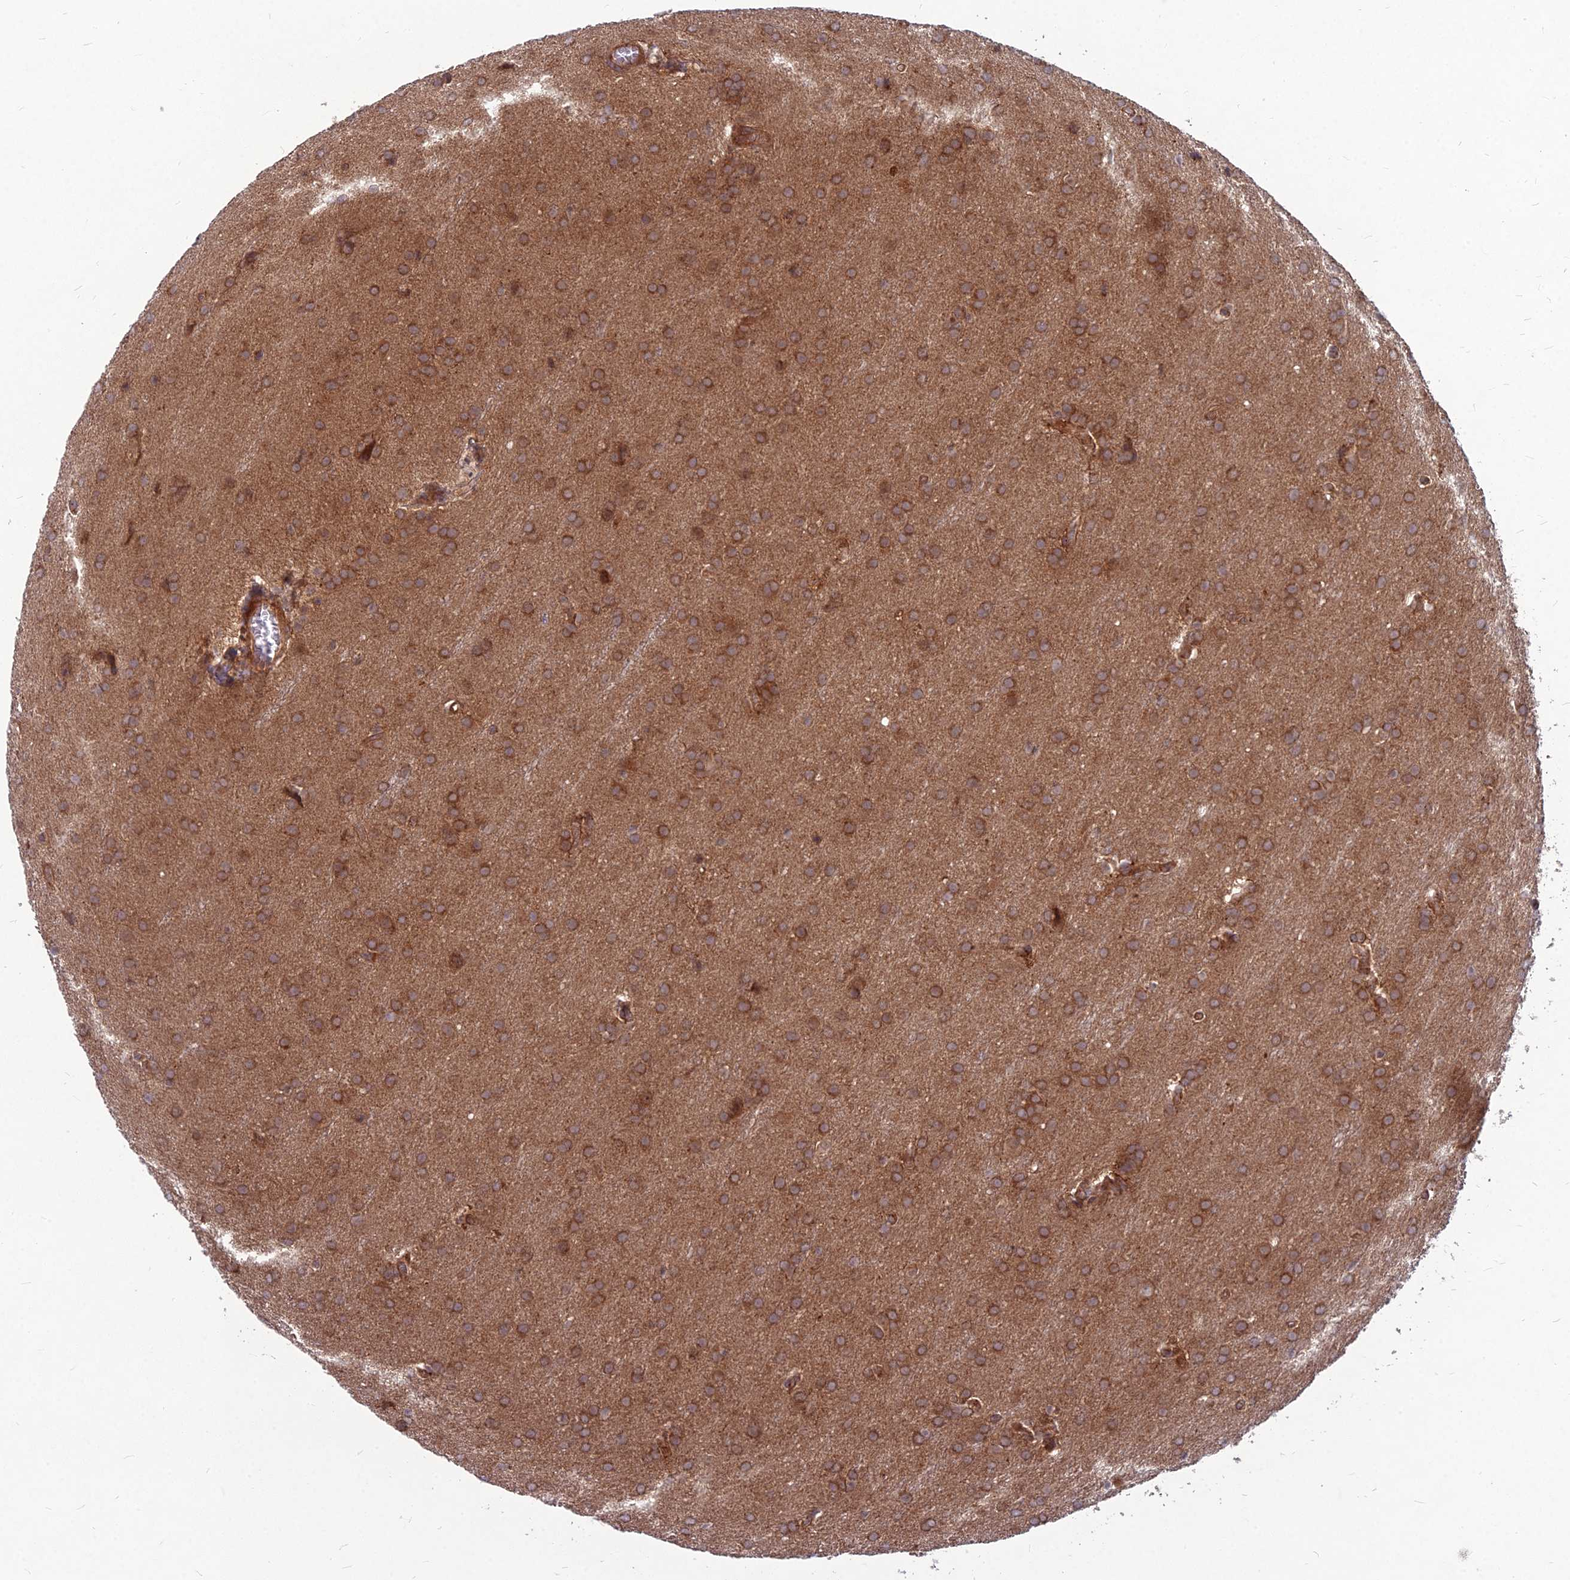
{"staining": {"intensity": "moderate", "quantity": ">75%", "location": "cytoplasmic/membranous"}, "tissue": "glioma", "cell_type": "Tumor cells", "image_type": "cancer", "snomed": [{"axis": "morphology", "description": "Glioma, malignant, Low grade"}, {"axis": "topography", "description": "Brain"}], "caption": "Malignant low-grade glioma stained for a protein (brown) displays moderate cytoplasmic/membranous positive expression in about >75% of tumor cells.", "gene": "MFSD8", "patient": {"sex": "female", "age": 32}}